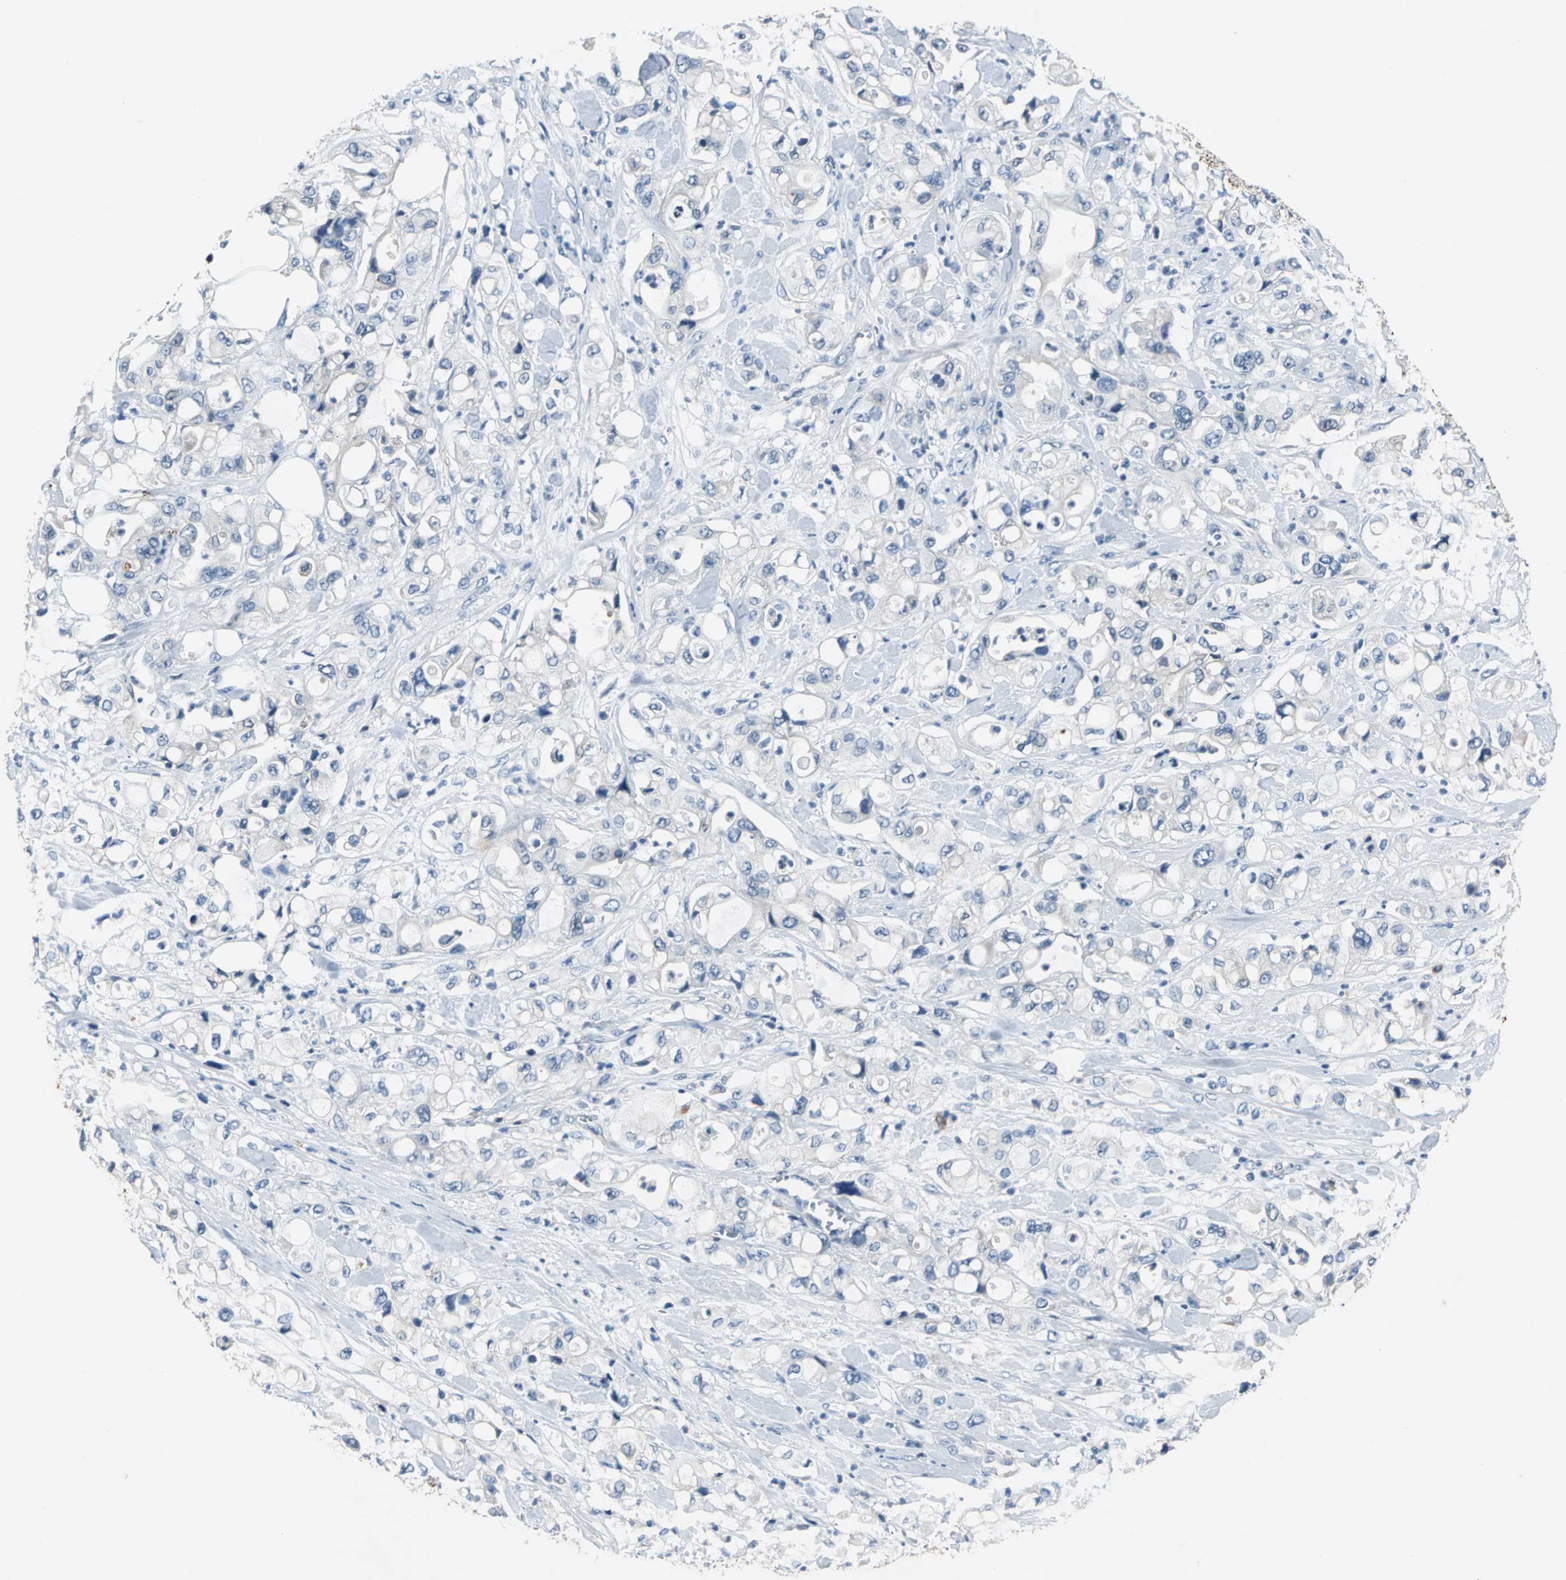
{"staining": {"intensity": "negative", "quantity": "none", "location": "none"}, "tissue": "pancreatic cancer", "cell_type": "Tumor cells", "image_type": "cancer", "snomed": [{"axis": "morphology", "description": "Adenocarcinoma, NOS"}, {"axis": "topography", "description": "Pancreas"}], "caption": "Protein analysis of pancreatic cancer (adenocarcinoma) demonstrates no significant staining in tumor cells.", "gene": "SLC16A7", "patient": {"sex": "male", "age": 70}}